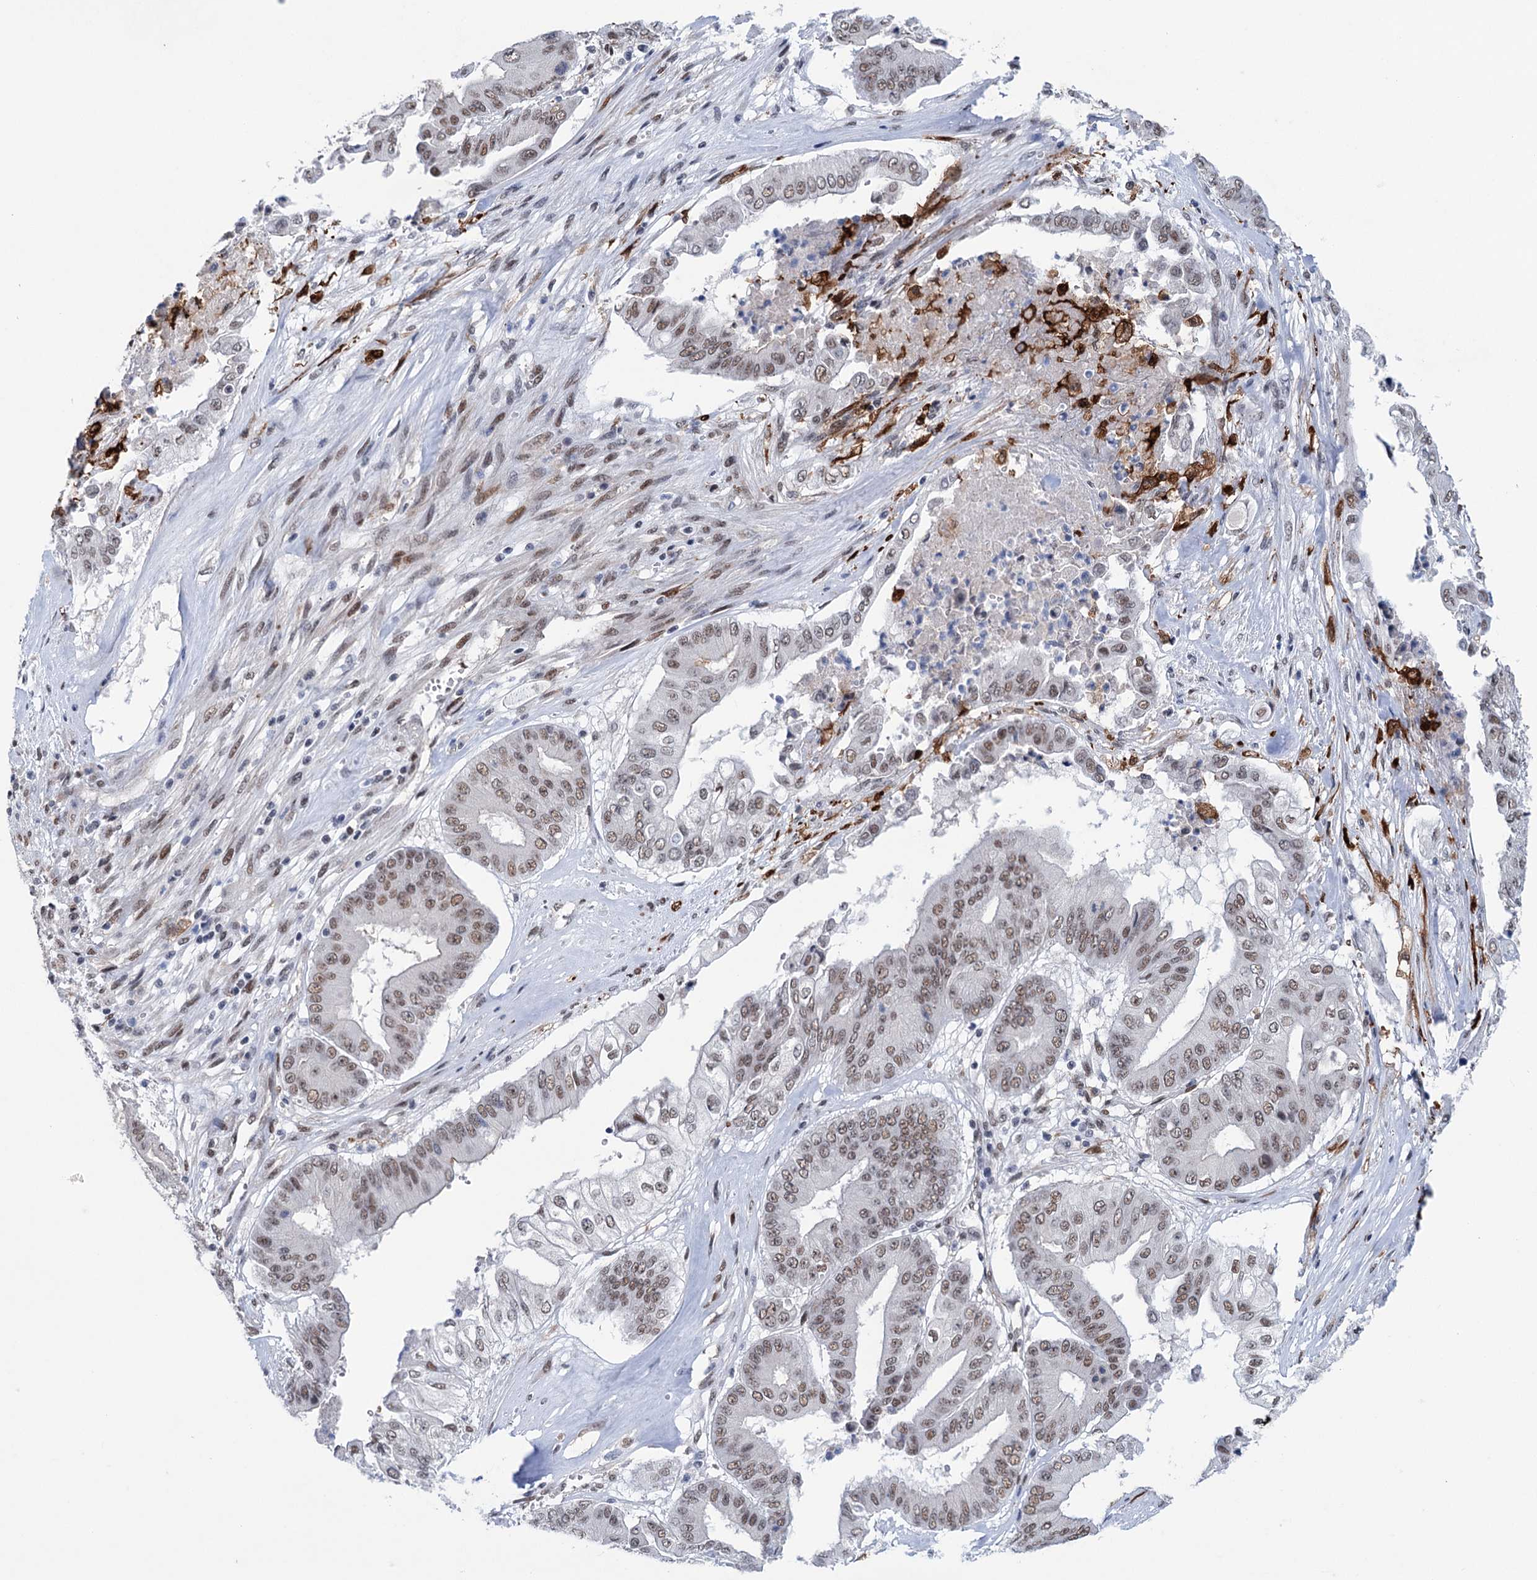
{"staining": {"intensity": "moderate", "quantity": ">75%", "location": "nuclear"}, "tissue": "pancreatic cancer", "cell_type": "Tumor cells", "image_type": "cancer", "snomed": [{"axis": "morphology", "description": "Adenocarcinoma, NOS"}, {"axis": "topography", "description": "Pancreas"}], "caption": "Immunohistochemical staining of pancreatic cancer exhibits medium levels of moderate nuclear staining in about >75% of tumor cells. Nuclei are stained in blue.", "gene": "FAM53A", "patient": {"sex": "female", "age": 77}}